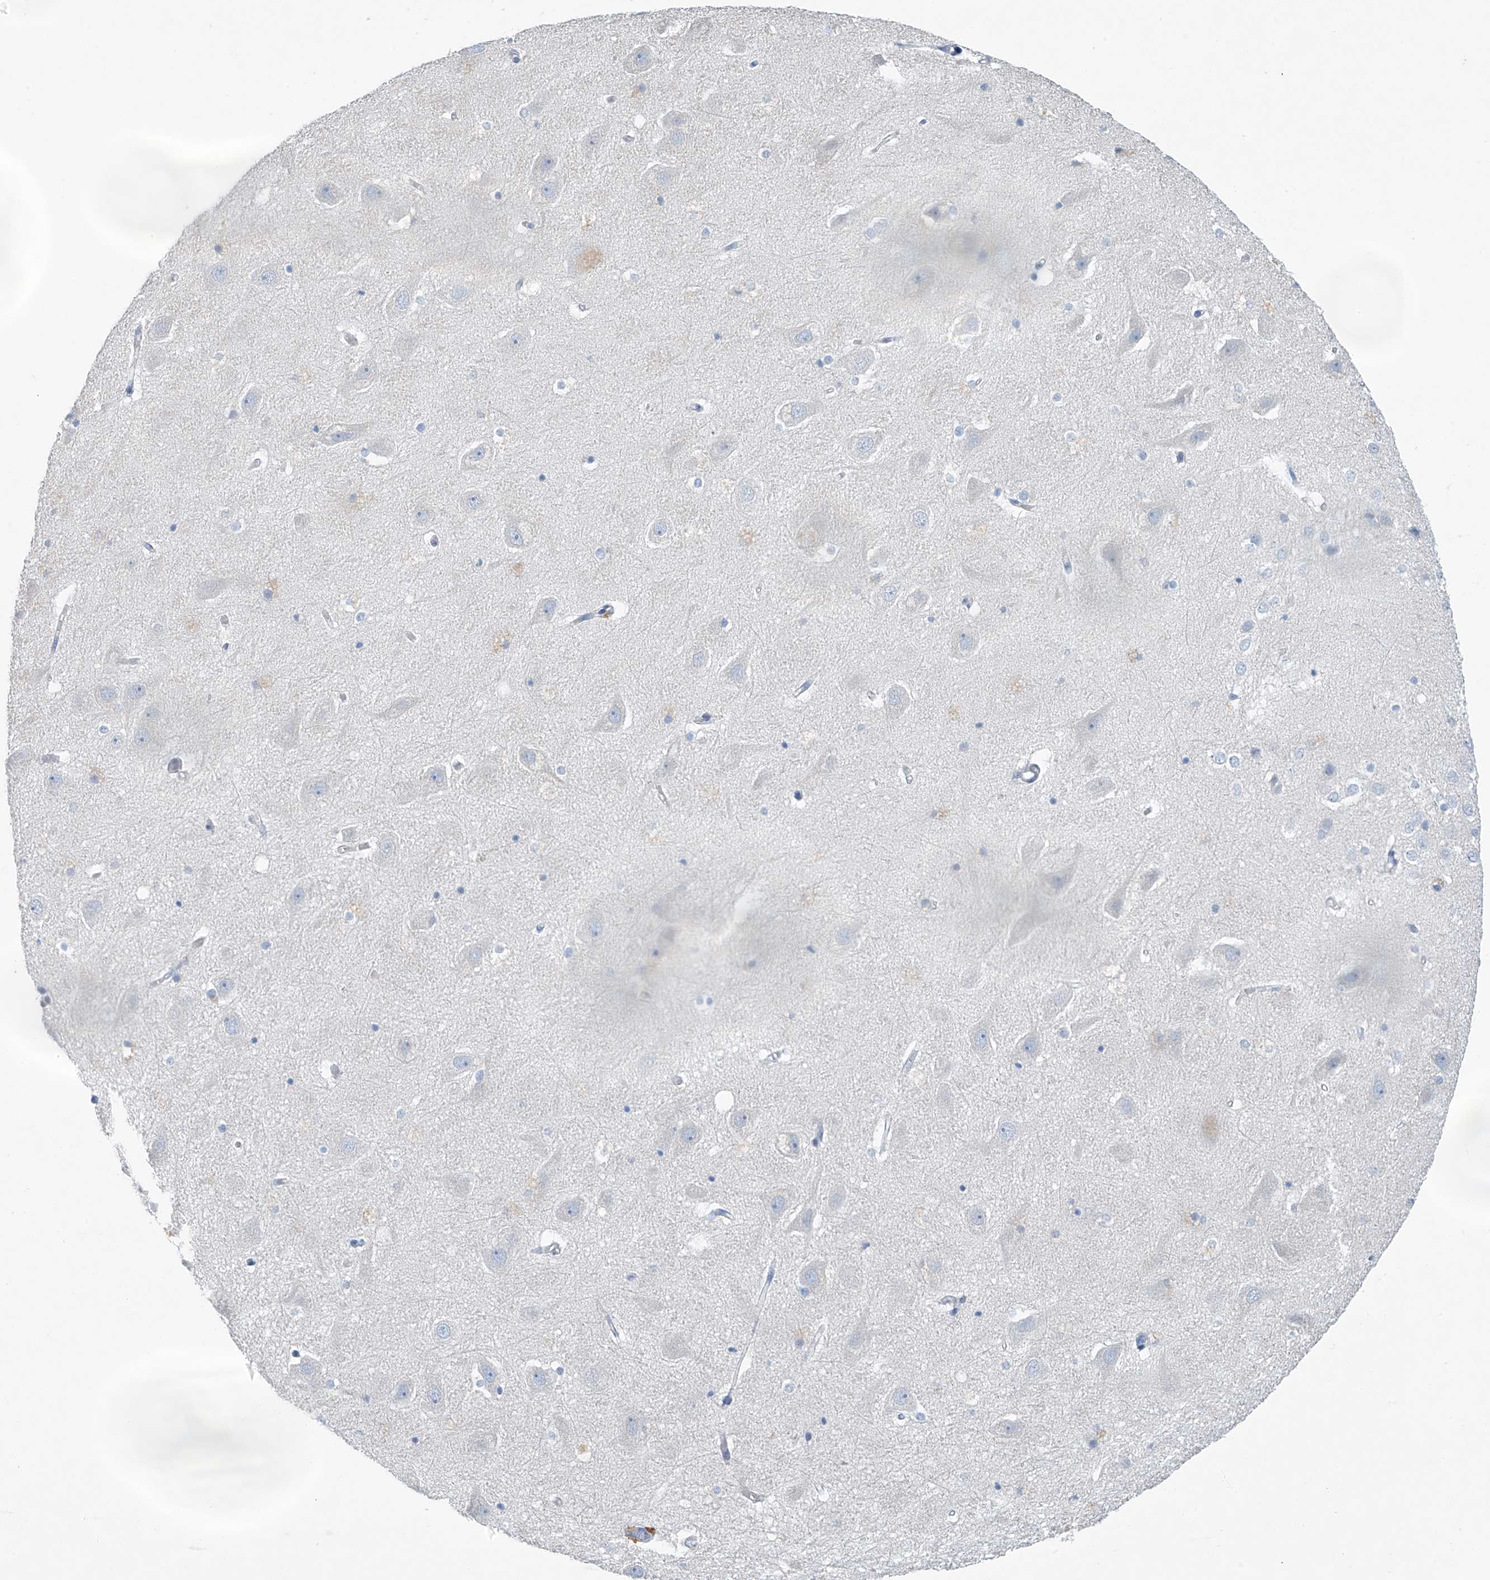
{"staining": {"intensity": "negative", "quantity": "none", "location": "none"}, "tissue": "hippocampus", "cell_type": "Glial cells", "image_type": "normal", "snomed": [{"axis": "morphology", "description": "Normal tissue, NOS"}, {"axis": "topography", "description": "Hippocampus"}], "caption": "Glial cells are negative for protein expression in normal human hippocampus. (DAB immunohistochemistry, high magnification).", "gene": "C1orf87", "patient": {"sex": "female", "age": 52}}